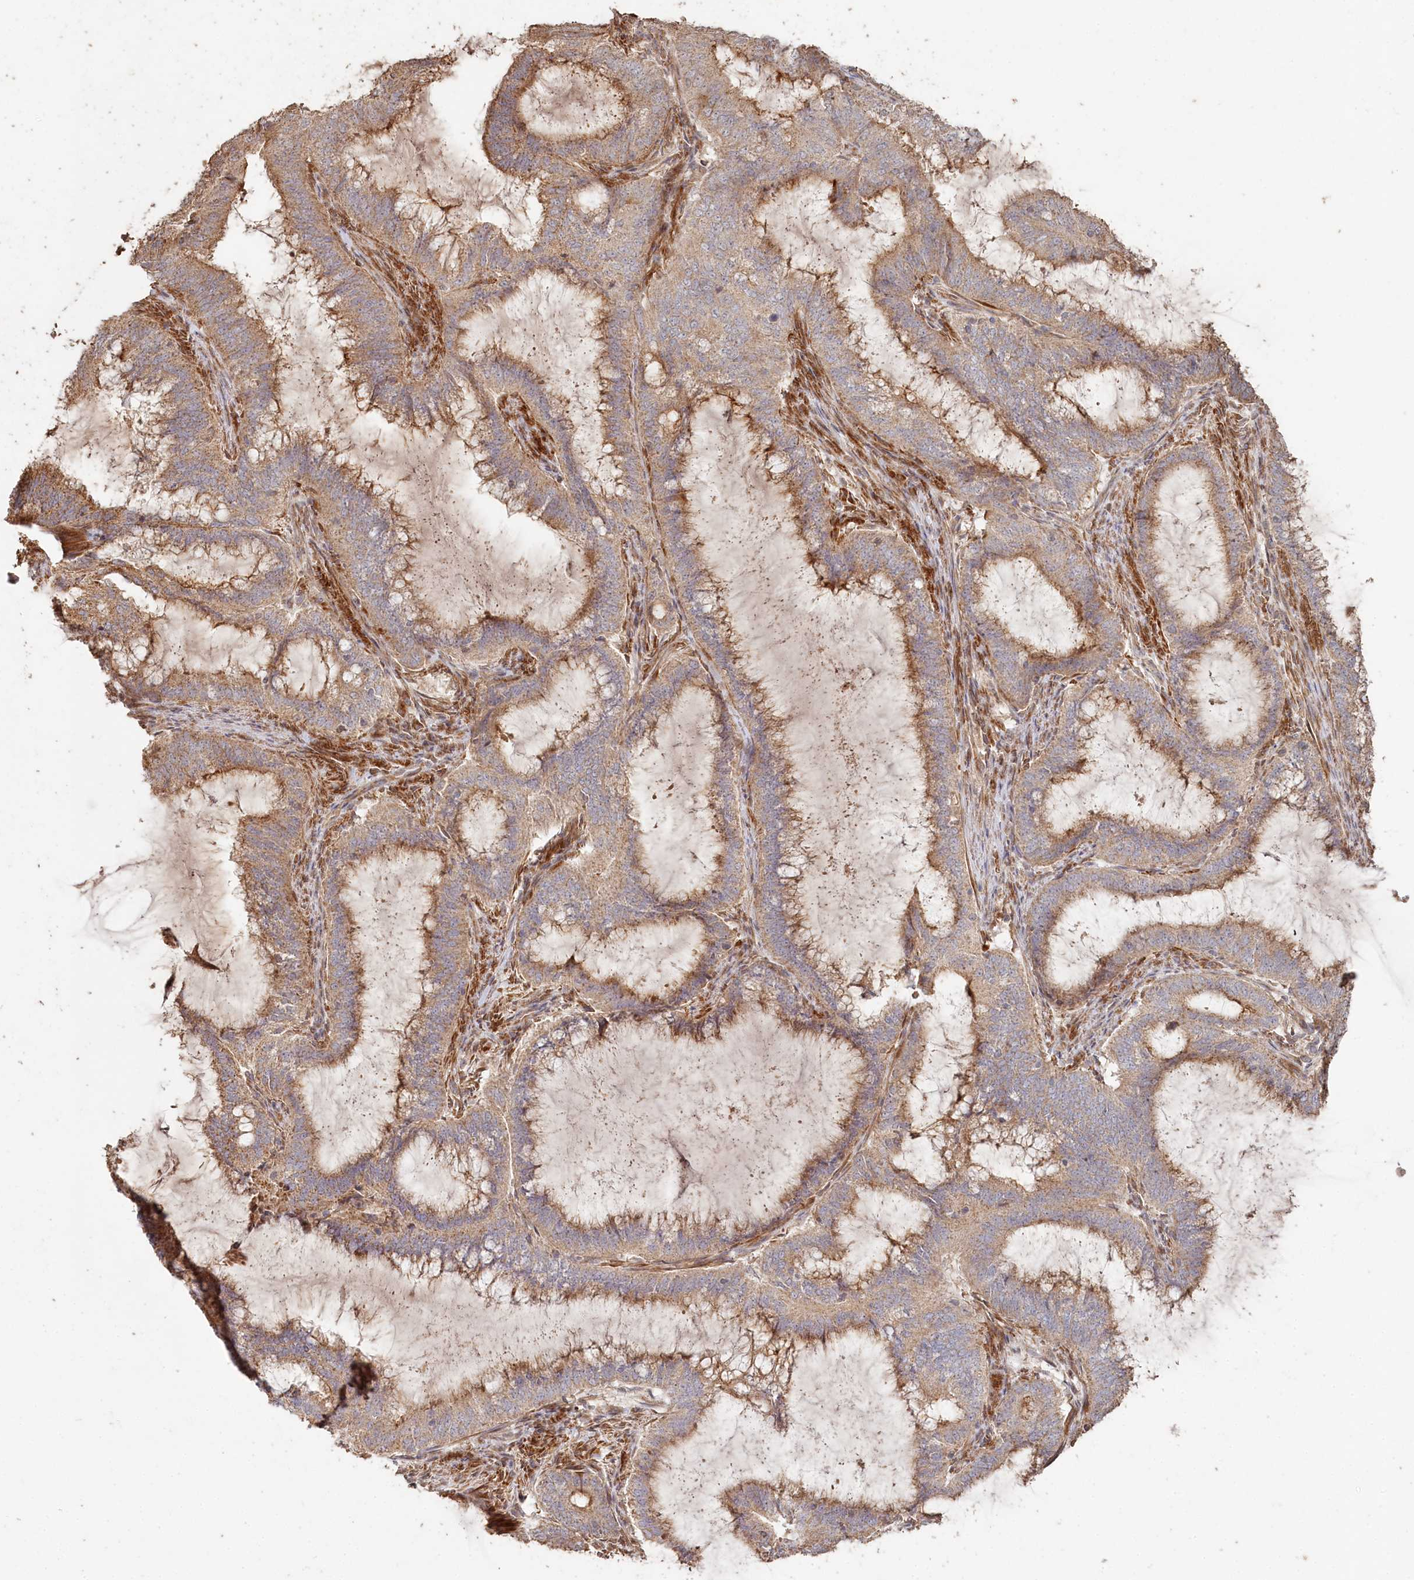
{"staining": {"intensity": "moderate", "quantity": ">75%", "location": "cytoplasmic/membranous"}, "tissue": "endometrial cancer", "cell_type": "Tumor cells", "image_type": "cancer", "snomed": [{"axis": "morphology", "description": "Adenocarcinoma, NOS"}, {"axis": "topography", "description": "Endometrium"}], "caption": "This is an image of IHC staining of endometrial cancer, which shows moderate positivity in the cytoplasmic/membranous of tumor cells.", "gene": "HAL", "patient": {"sex": "female", "age": 51}}